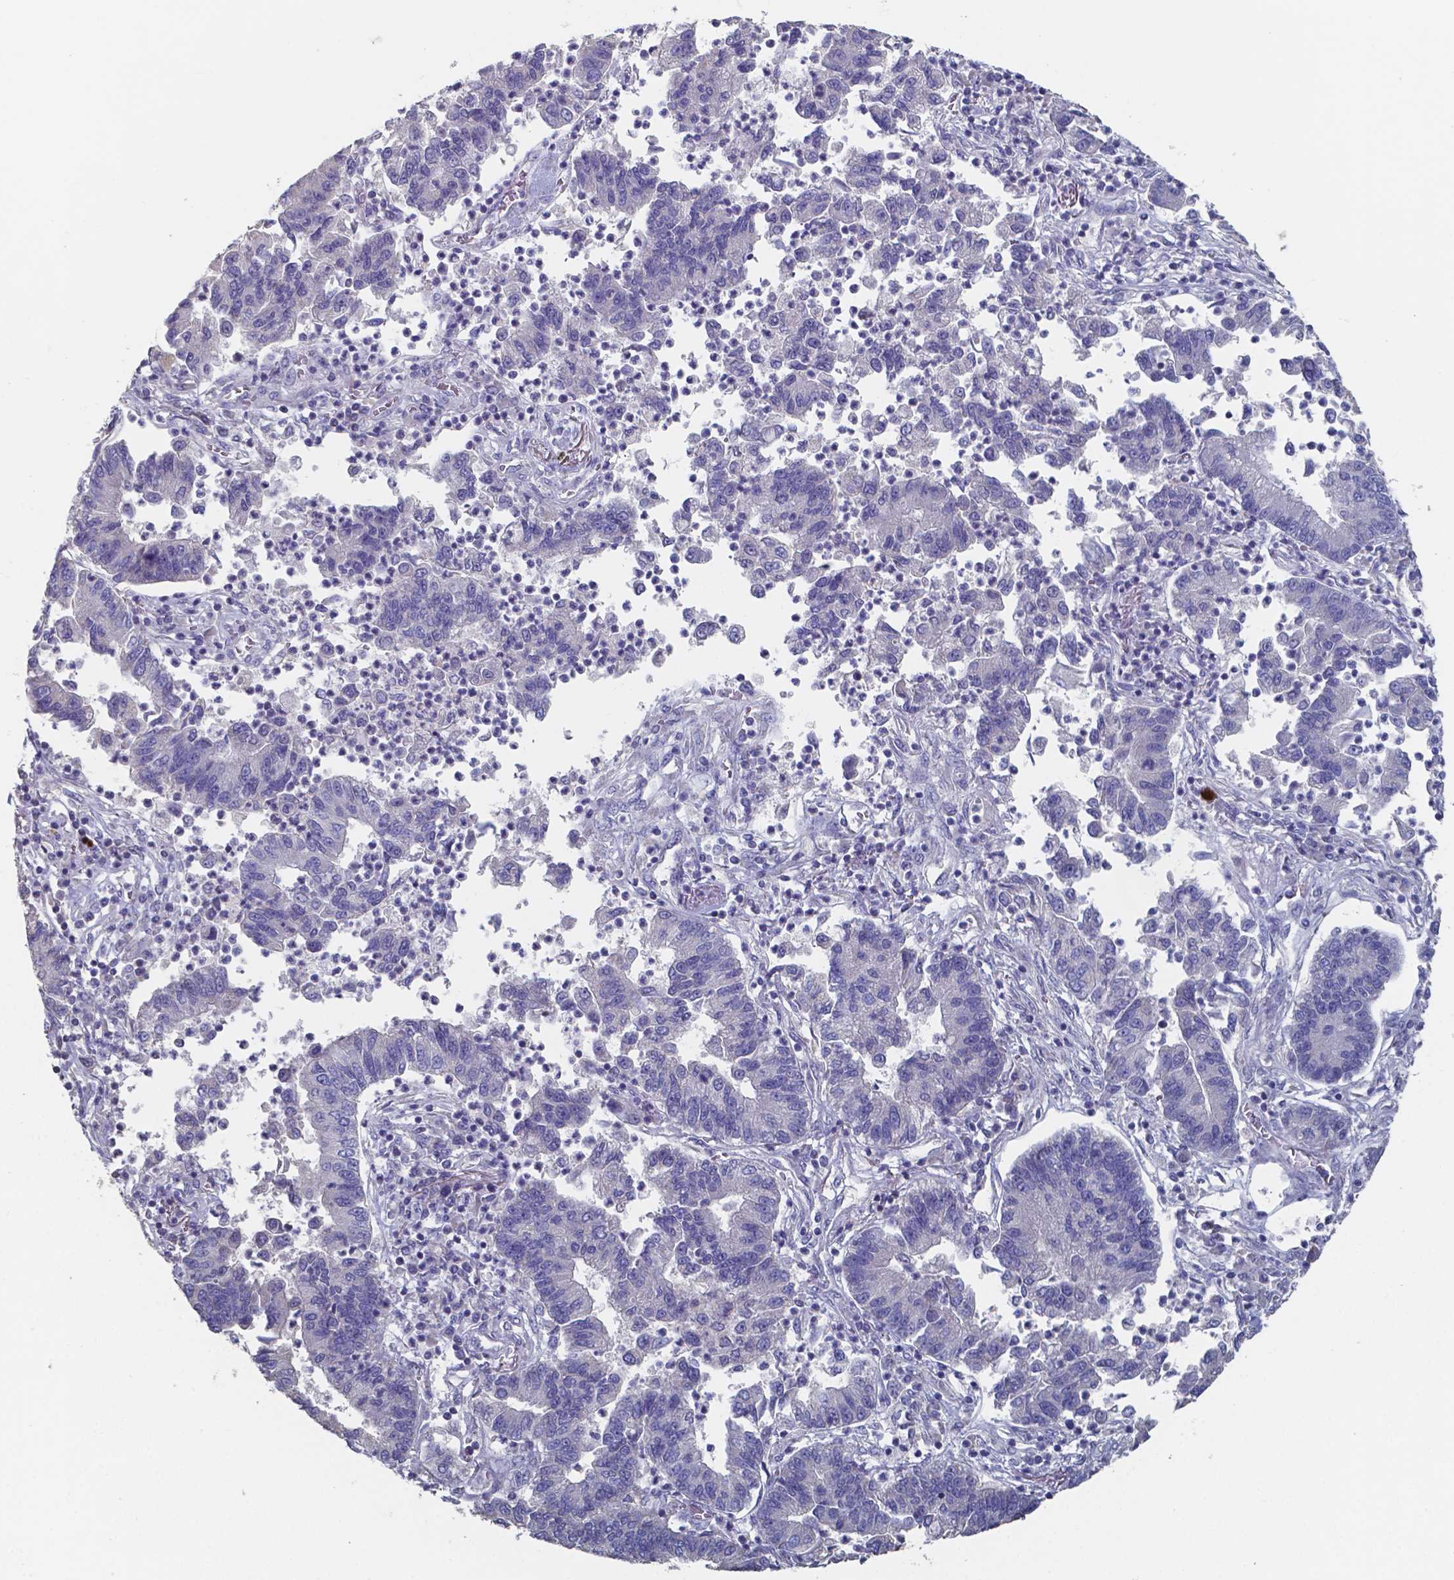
{"staining": {"intensity": "negative", "quantity": "none", "location": "none"}, "tissue": "lung cancer", "cell_type": "Tumor cells", "image_type": "cancer", "snomed": [{"axis": "morphology", "description": "Adenocarcinoma, NOS"}, {"axis": "topography", "description": "Lung"}], "caption": "Immunohistochemistry image of lung cancer (adenocarcinoma) stained for a protein (brown), which reveals no positivity in tumor cells.", "gene": "FOXJ1", "patient": {"sex": "female", "age": 57}}